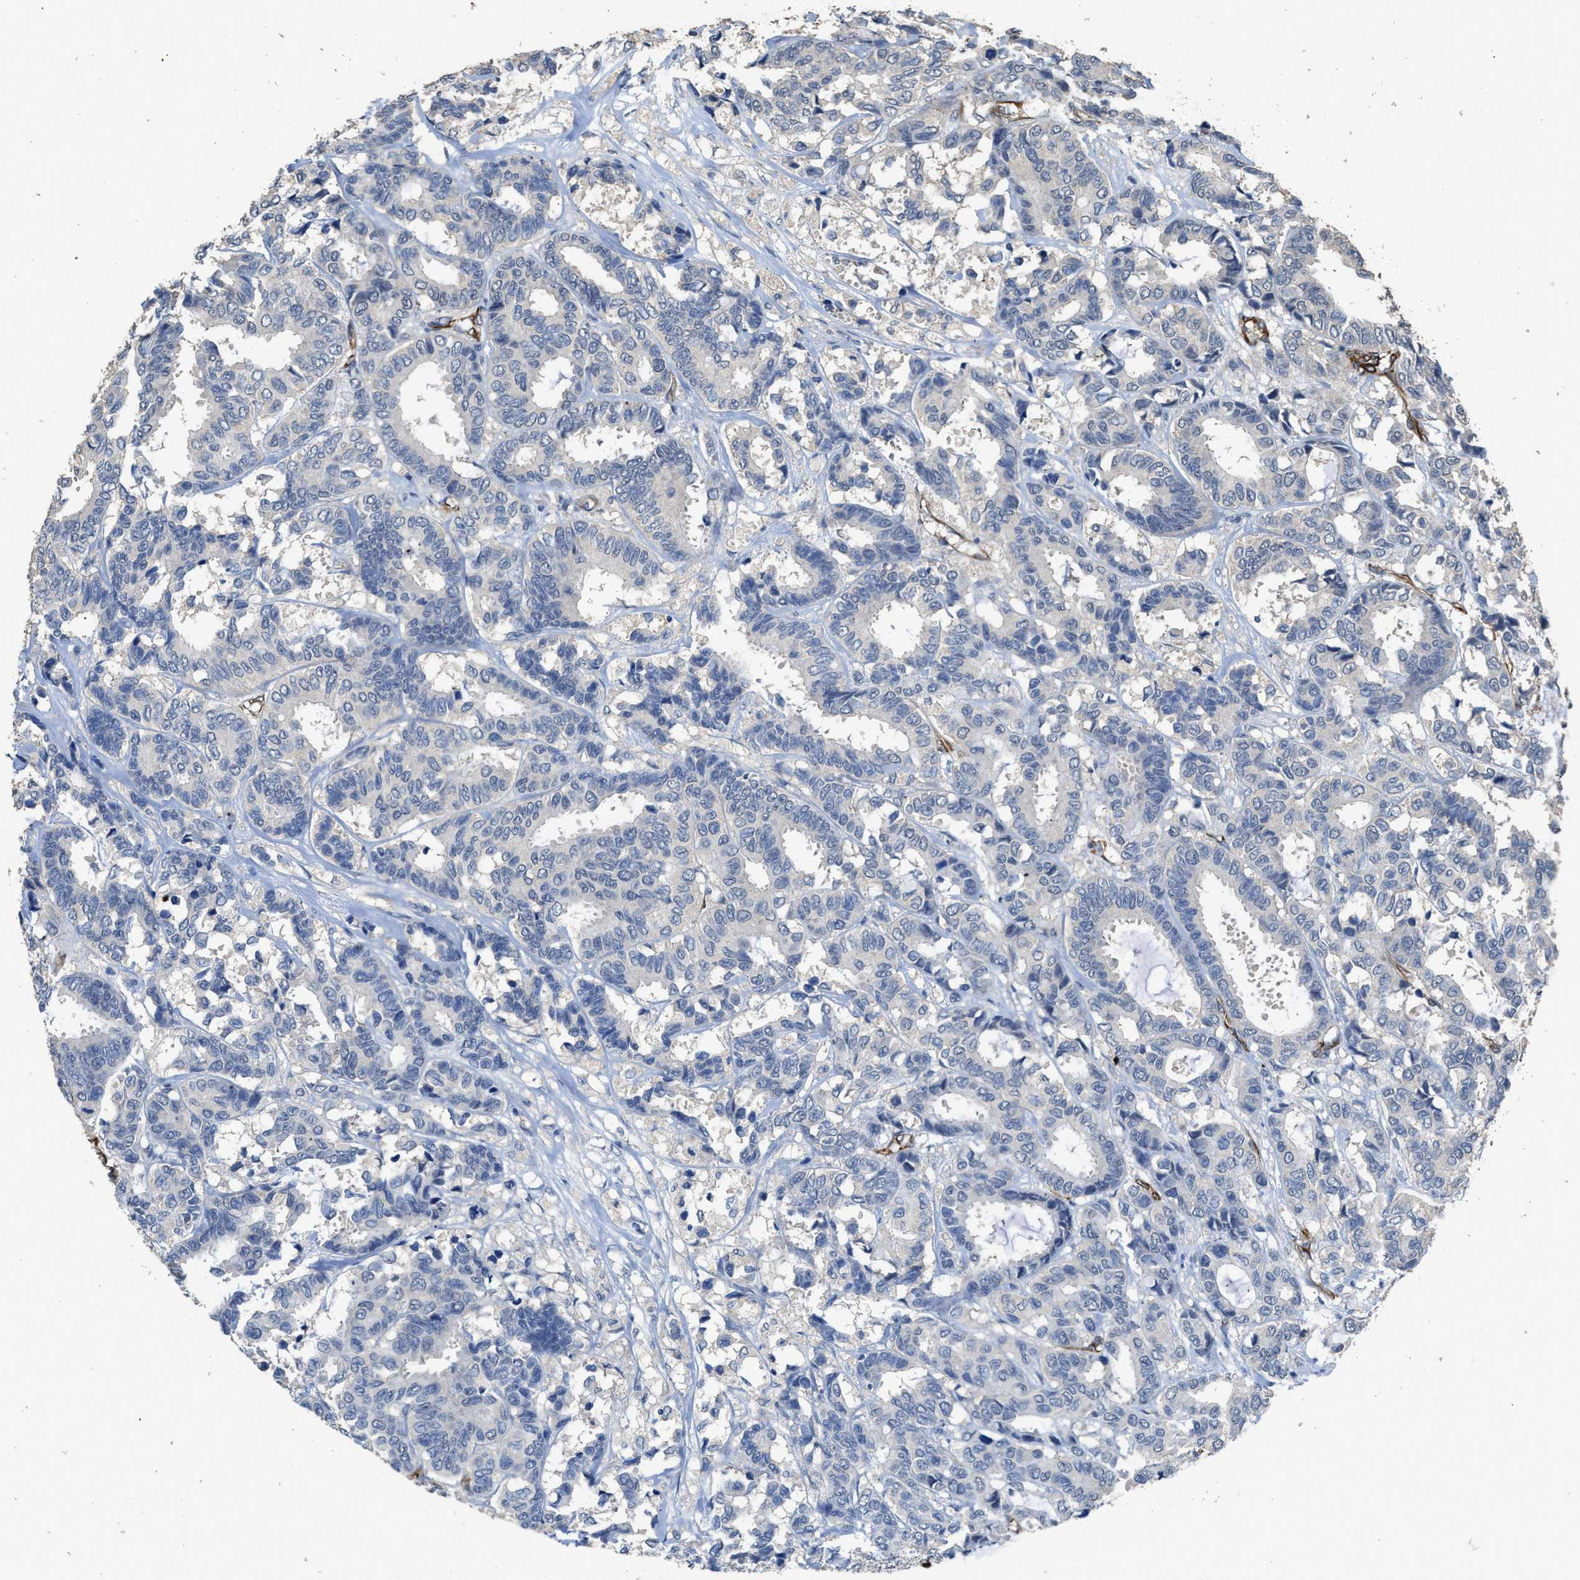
{"staining": {"intensity": "negative", "quantity": "none", "location": "none"}, "tissue": "breast cancer", "cell_type": "Tumor cells", "image_type": "cancer", "snomed": [{"axis": "morphology", "description": "Duct carcinoma"}, {"axis": "topography", "description": "Breast"}], "caption": "A photomicrograph of human breast cancer is negative for staining in tumor cells. The staining was performed using DAB to visualize the protein expression in brown, while the nuclei were stained in blue with hematoxylin (Magnification: 20x).", "gene": "SYNM", "patient": {"sex": "female", "age": 87}}